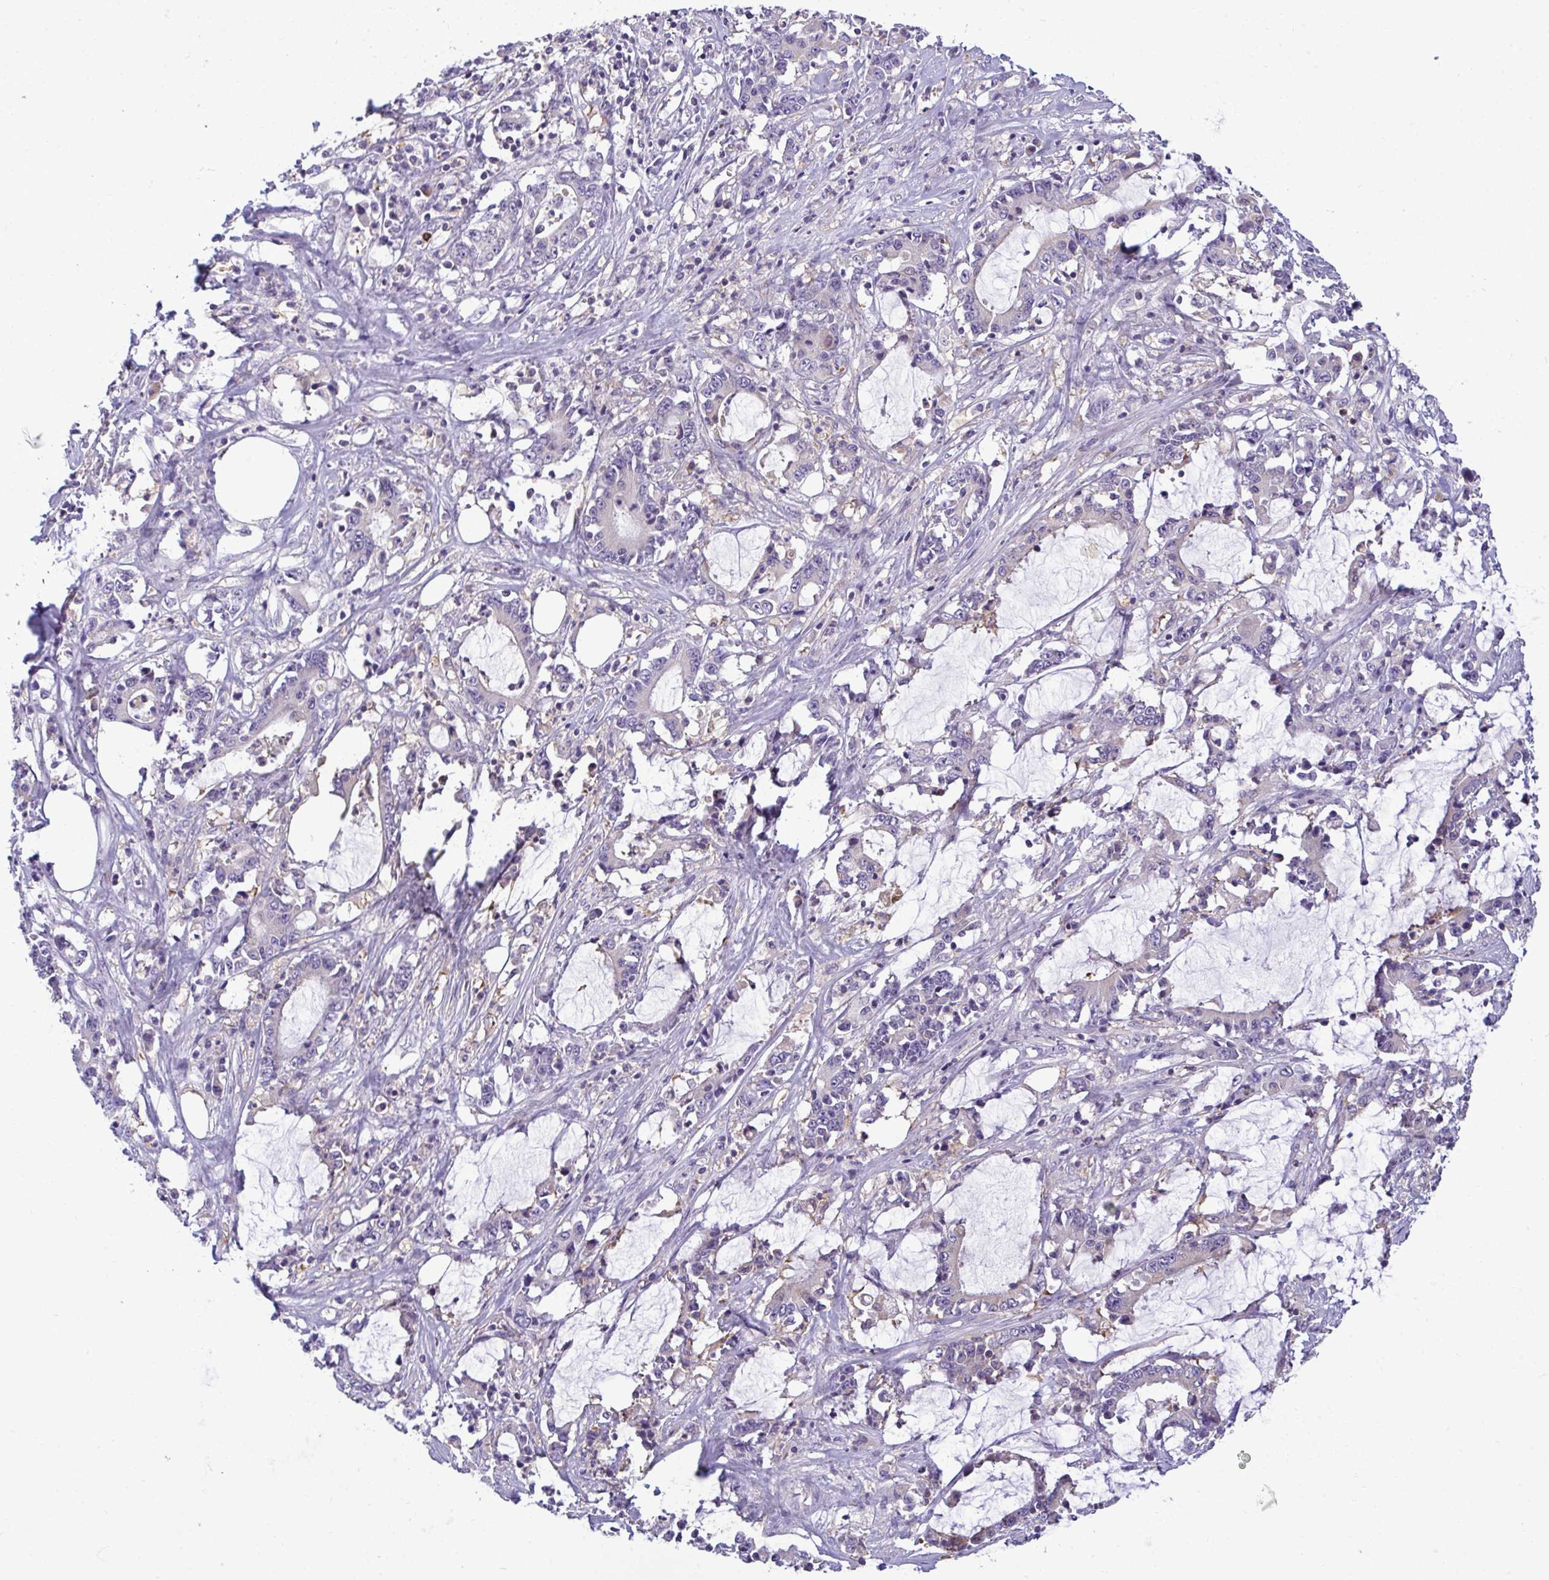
{"staining": {"intensity": "negative", "quantity": "none", "location": "none"}, "tissue": "stomach cancer", "cell_type": "Tumor cells", "image_type": "cancer", "snomed": [{"axis": "morphology", "description": "Adenocarcinoma, NOS"}, {"axis": "topography", "description": "Stomach, upper"}], "caption": "Protein analysis of stomach cancer (adenocarcinoma) exhibits no significant positivity in tumor cells.", "gene": "SLC30A6", "patient": {"sex": "male", "age": 68}}